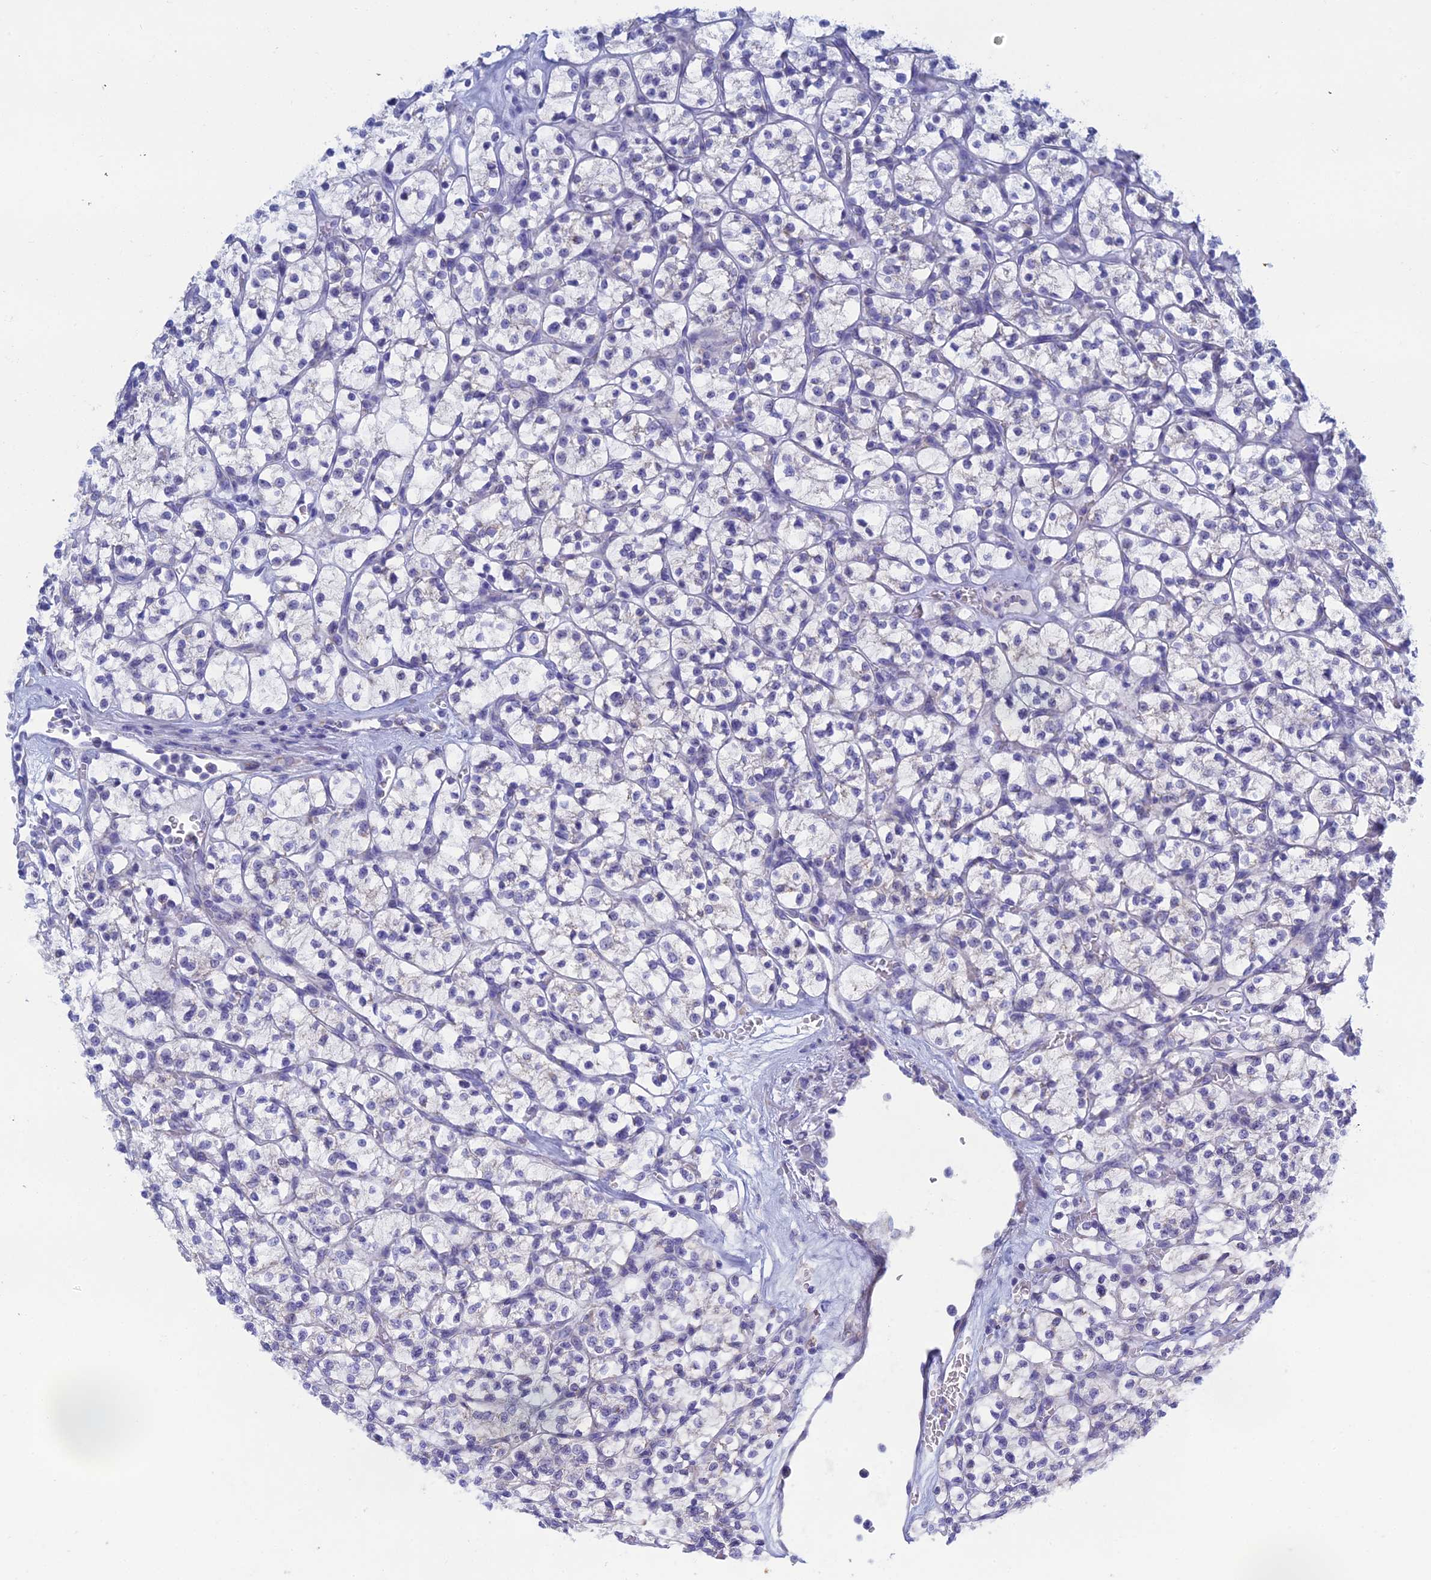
{"staining": {"intensity": "negative", "quantity": "none", "location": "none"}, "tissue": "renal cancer", "cell_type": "Tumor cells", "image_type": "cancer", "snomed": [{"axis": "morphology", "description": "Adenocarcinoma, NOS"}, {"axis": "topography", "description": "Kidney"}], "caption": "Renal adenocarcinoma was stained to show a protein in brown. There is no significant staining in tumor cells.", "gene": "CFAP210", "patient": {"sex": "female", "age": 64}}